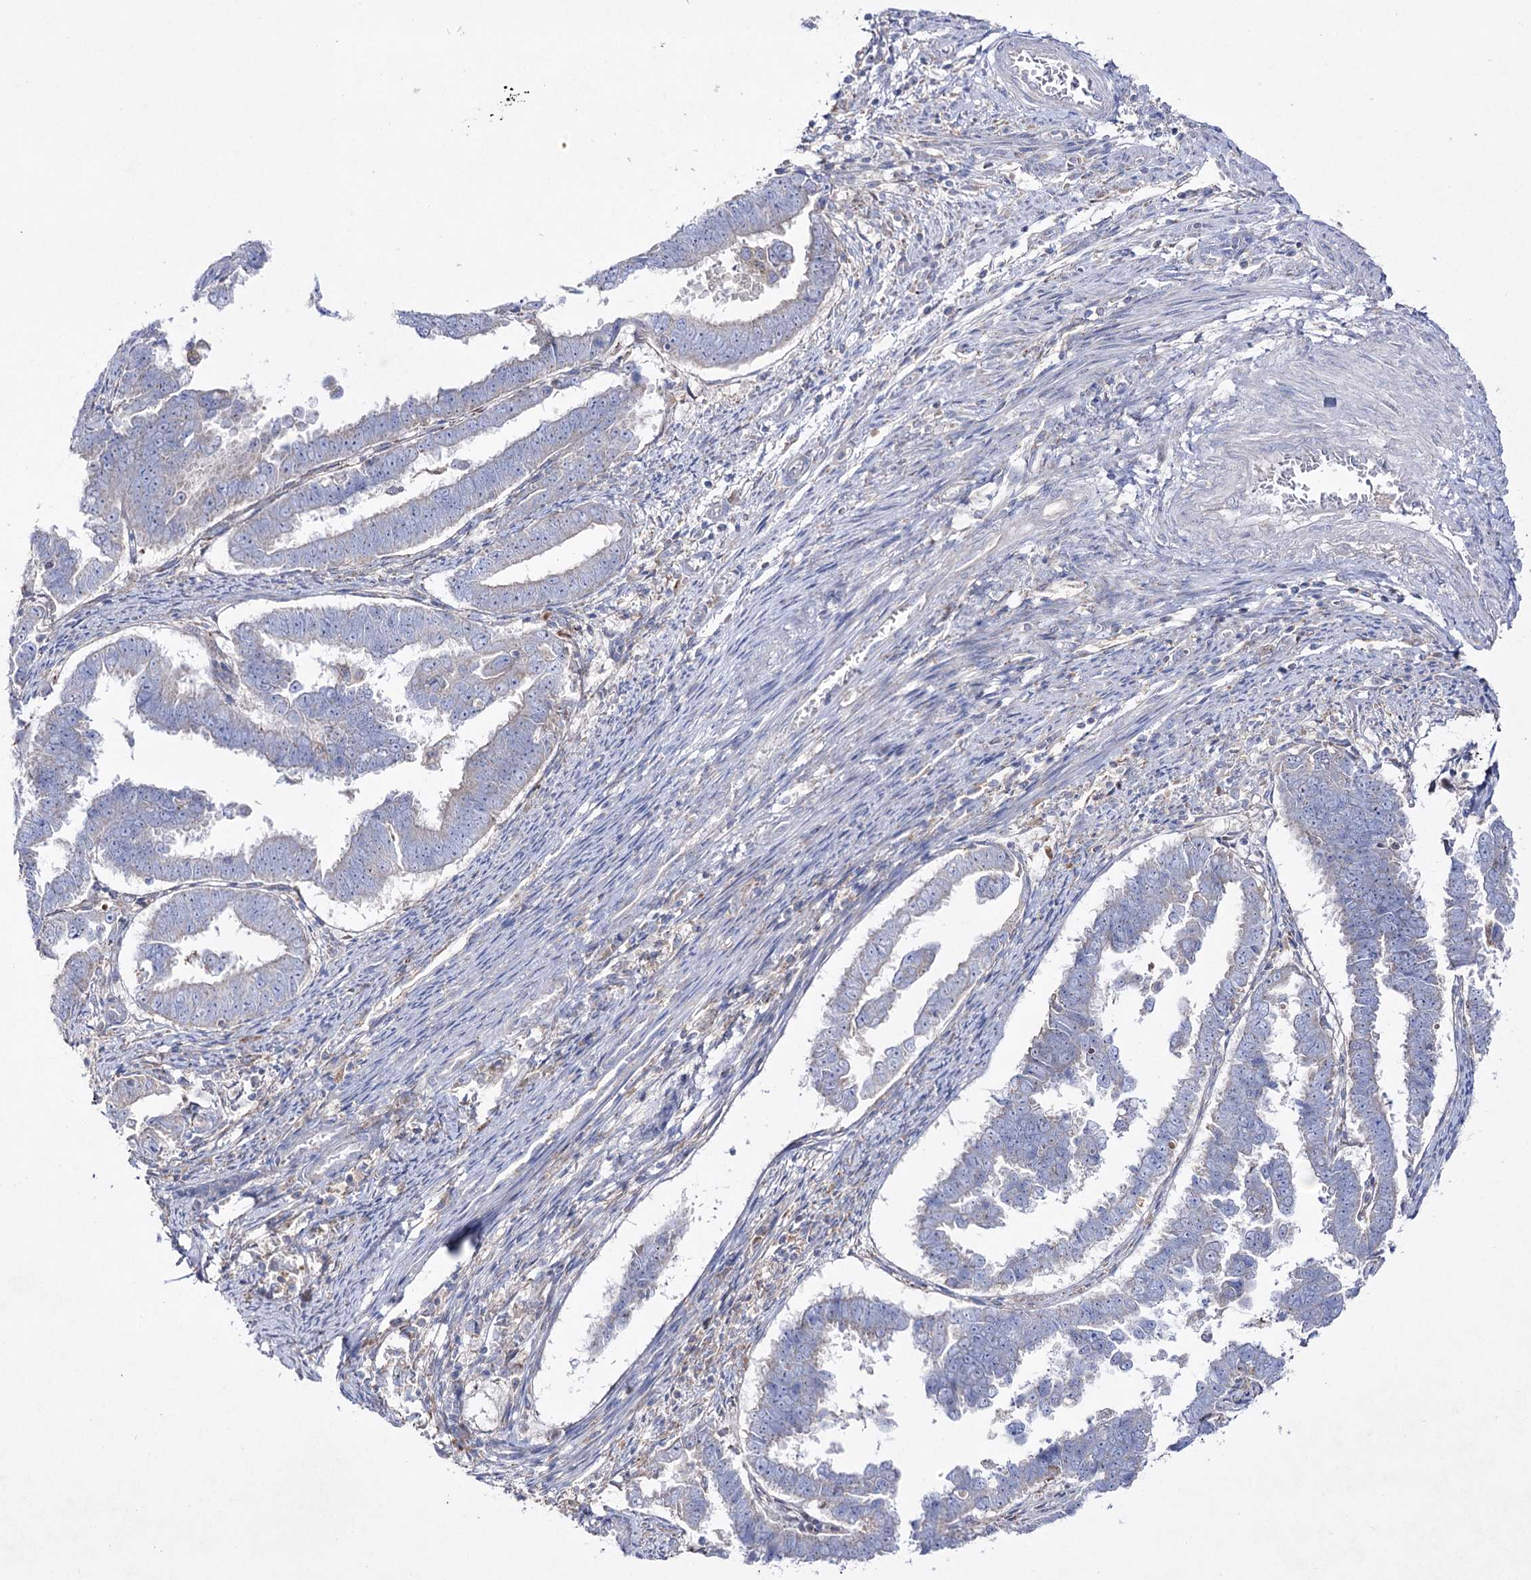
{"staining": {"intensity": "negative", "quantity": "none", "location": "none"}, "tissue": "endometrial cancer", "cell_type": "Tumor cells", "image_type": "cancer", "snomed": [{"axis": "morphology", "description": "Adenocarcinoma, NOS"}, {"axis": "topography", "description": "Endometrium"}], "caption": "Immunohistochemistry of adenocarcinoma (endometrial) displays no positivity in tumor cells.", "gene": "NAGLU", "patient": {"sex": "female", "age": 75}}